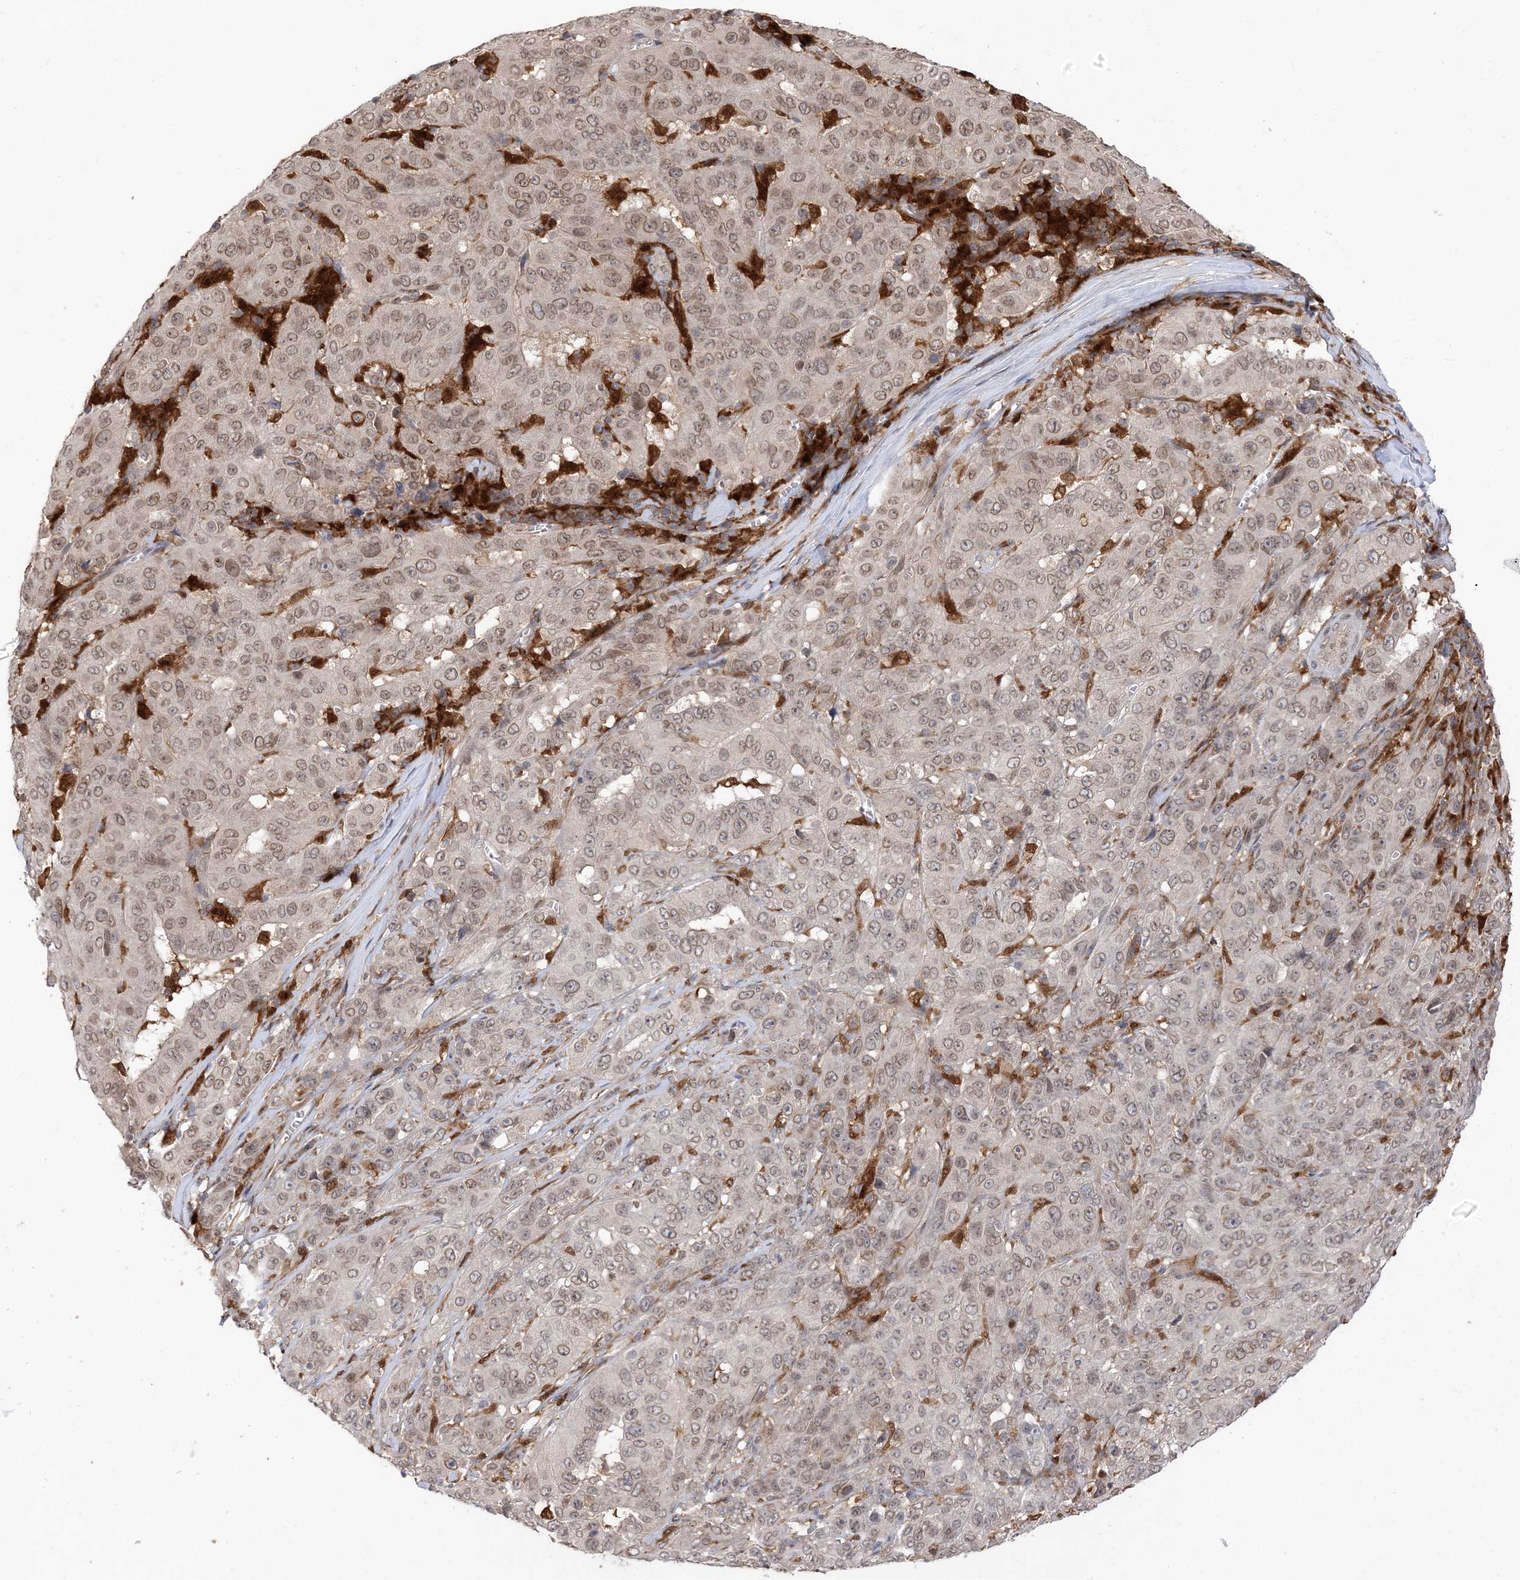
{"staining": {"intensity": "weak", "quantity": ">75%", "location": "cytoplasmic/membranous,nuclear"}, "tissue": "pancreatic cancer", "cell_type": "Tumor cells", "image_type": "cancer", "snomed": [{"axis": "morphology", "description": "Adenocarcinoma, NOS"}, {"axis": "topography", "description": "Pancreas"}], "caption": "Immunohistochemistry (DAB) staining of human pancreatic cancer (adenocarcinoma) shows weak cytoplasmic/membranous and nuclear protein positivity in about >75% of tumor cells. (DAB IHC with brightfield microscopy, high magnification).", "gene": "NAGK", "patient": {"sex": "male", "age": 63}}